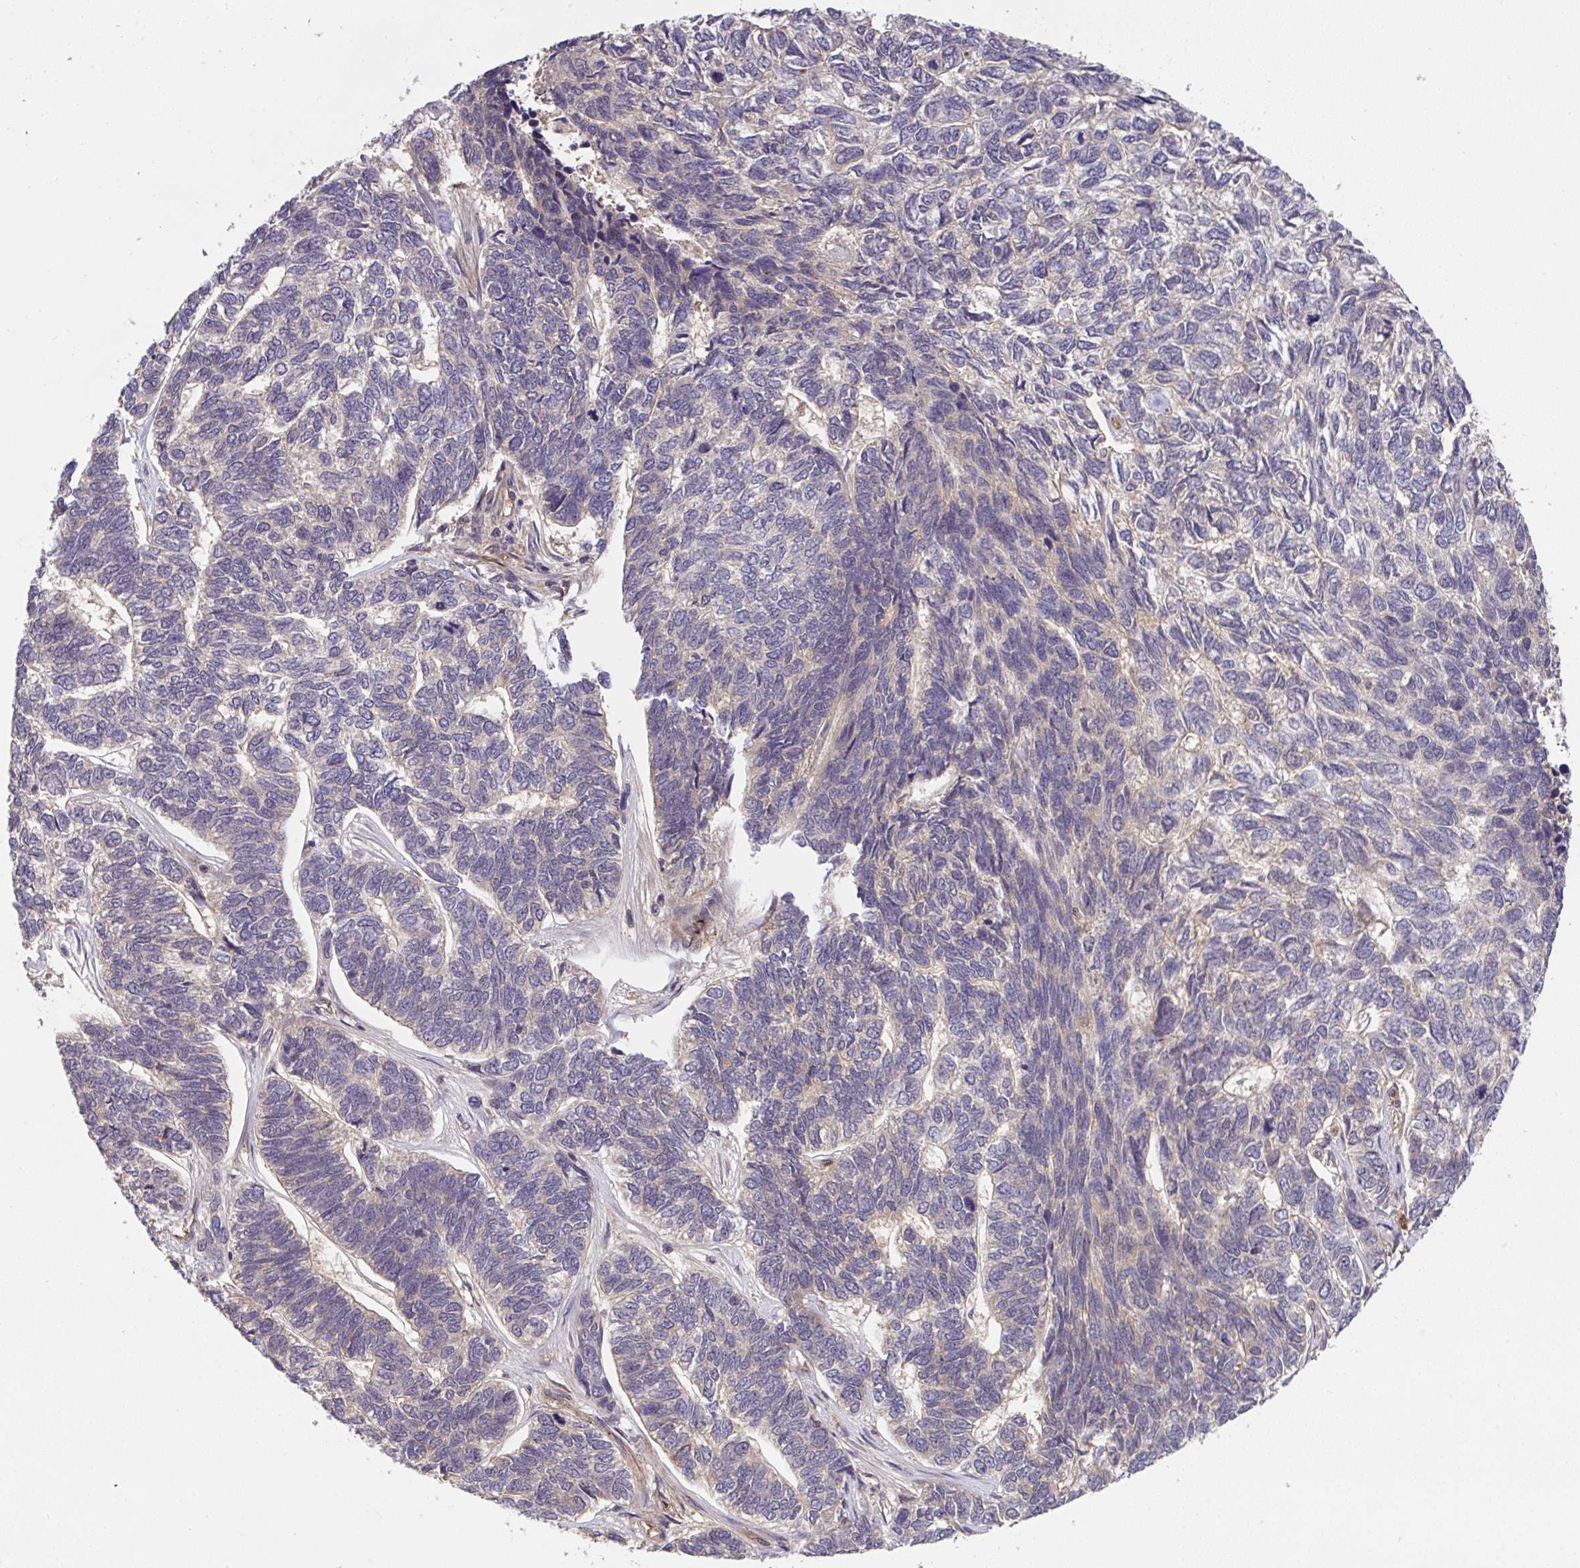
{"staining": {"intensity": "negative", "quantity": "none", "location": "none"}, "tissue": "skin cancer", "cell_type": "Tumor cells", "image_type": "cancer", "snomed": [{"axis": "morphology", "description": "Basal cell carcinoma"}, {"axis": "topography", "description": "Skin"}], "caption": "Histopathology image shows no protein positivity in tumor cells of skin basal cell carcinoma tissue. The staining is performed using DAB brown chromogen with nuclei counter-stained in using hematoxylin.", "gene": "TIGAR", "patient": {"sex": "female", "age": 65}}